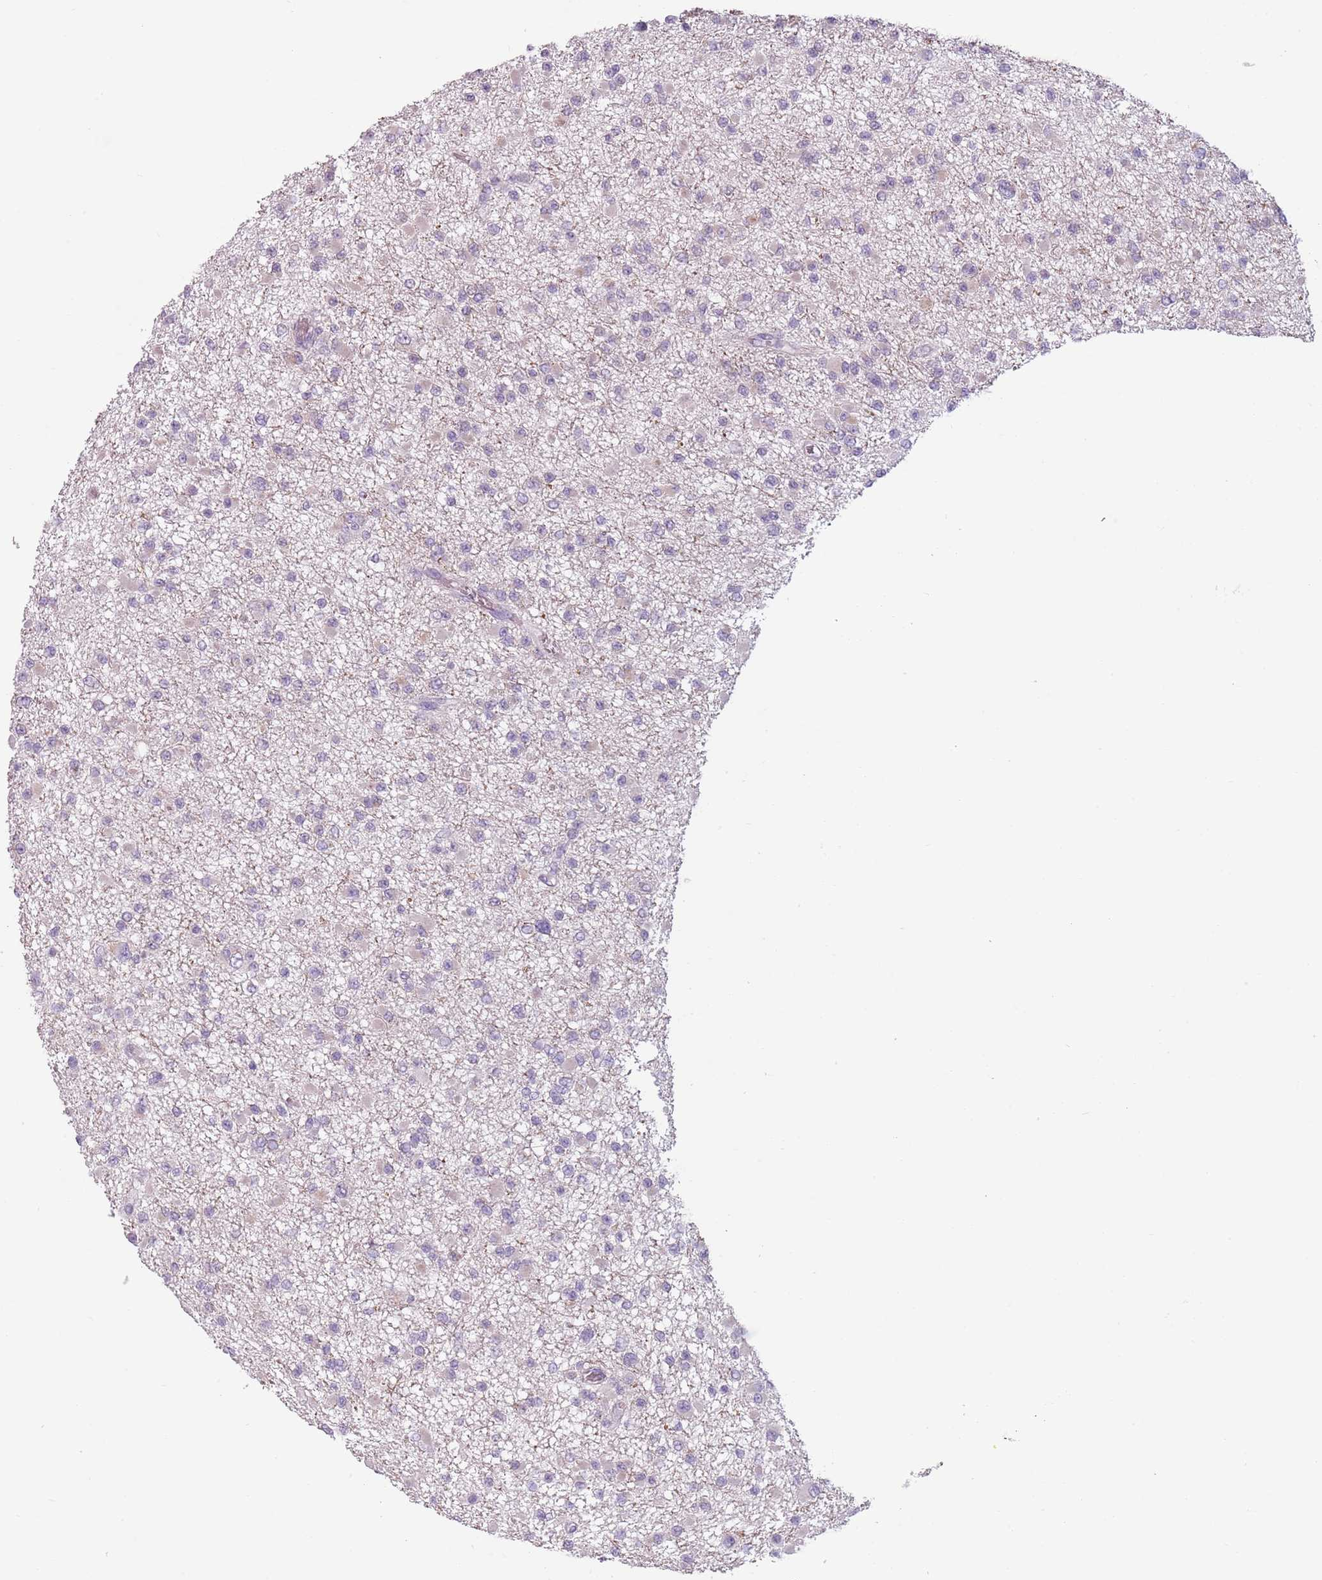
{"staining": {"intensity": "negative", "quantity": "none", "location": "none"}, "tissue": "glioma", "cell_type": "Tumor cells", "image_type": "cancer", "snomed": [{"axis": "morphology", "description": "Glioma, malignant, Low grade"}, {"axis": "topography", "description": "Brain"}], "caption": "Immunohistochemistry (IHC) of malignant low-grade glioma exhibits no staining in tumor cells.", "gene": "MEGF8", "patient": {"sex": "female", "age": 22}}